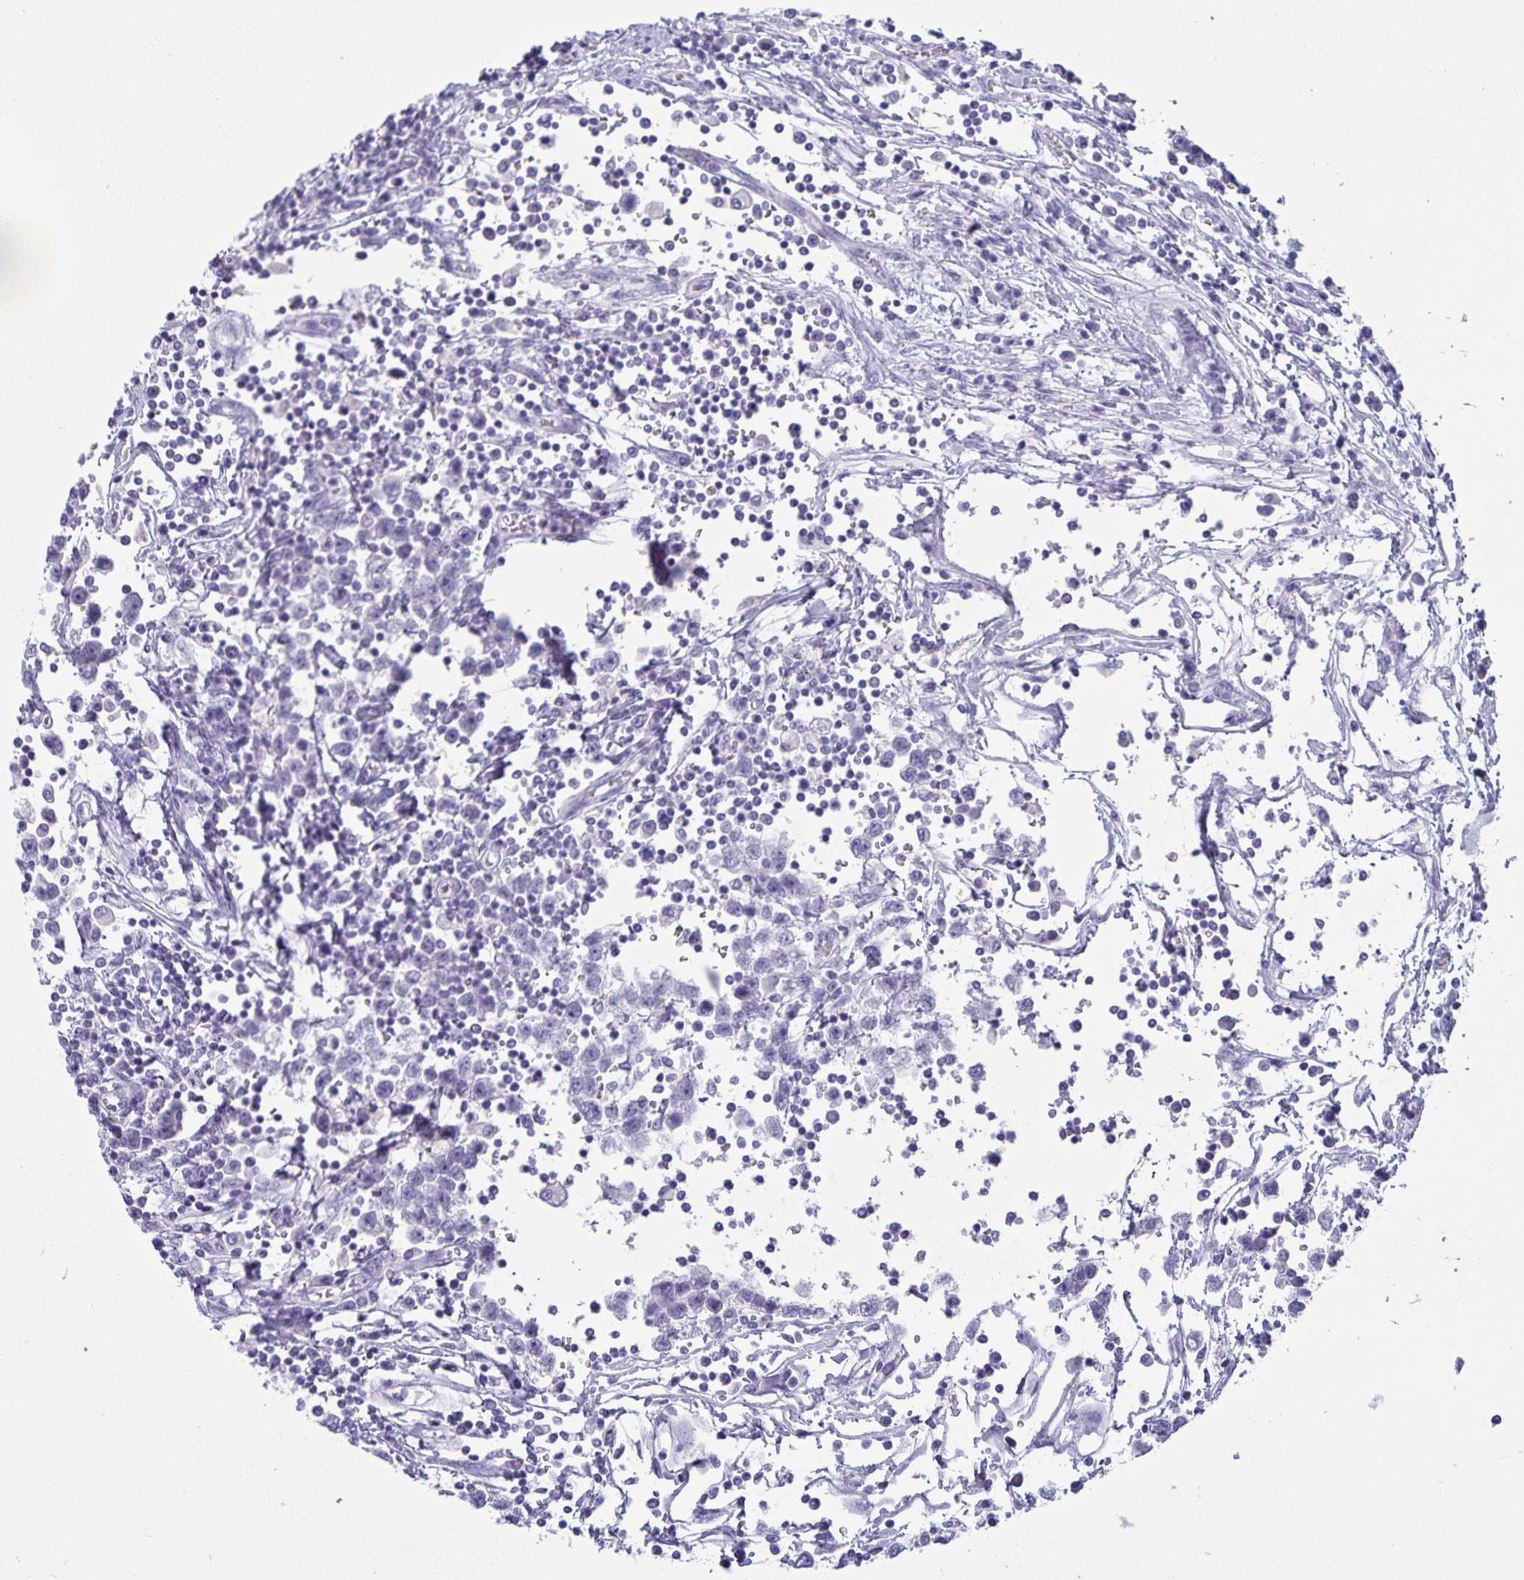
{"staining": {"intensity": "negative", "quantity": "none", "location": "none"}, "tissue": "testis cancer", "cell_type": "Tumor cells", "image_type": "cancer", "snomed": [{"axis": "morphology", "description": "Seminoma, NOS"}, {"axis": "topography", "description": "Testis"}], "caption": "Immunohistochemical staining of testis cancer demonstrates no significant staining in tumor cells. Brightfield microscopy of immunohistochemistry stained with DAB (brown) and hematoxylin (blue), captured at high magnification.", "gene": "IBTK", "patient": {"sex": "male", "age": 34}}